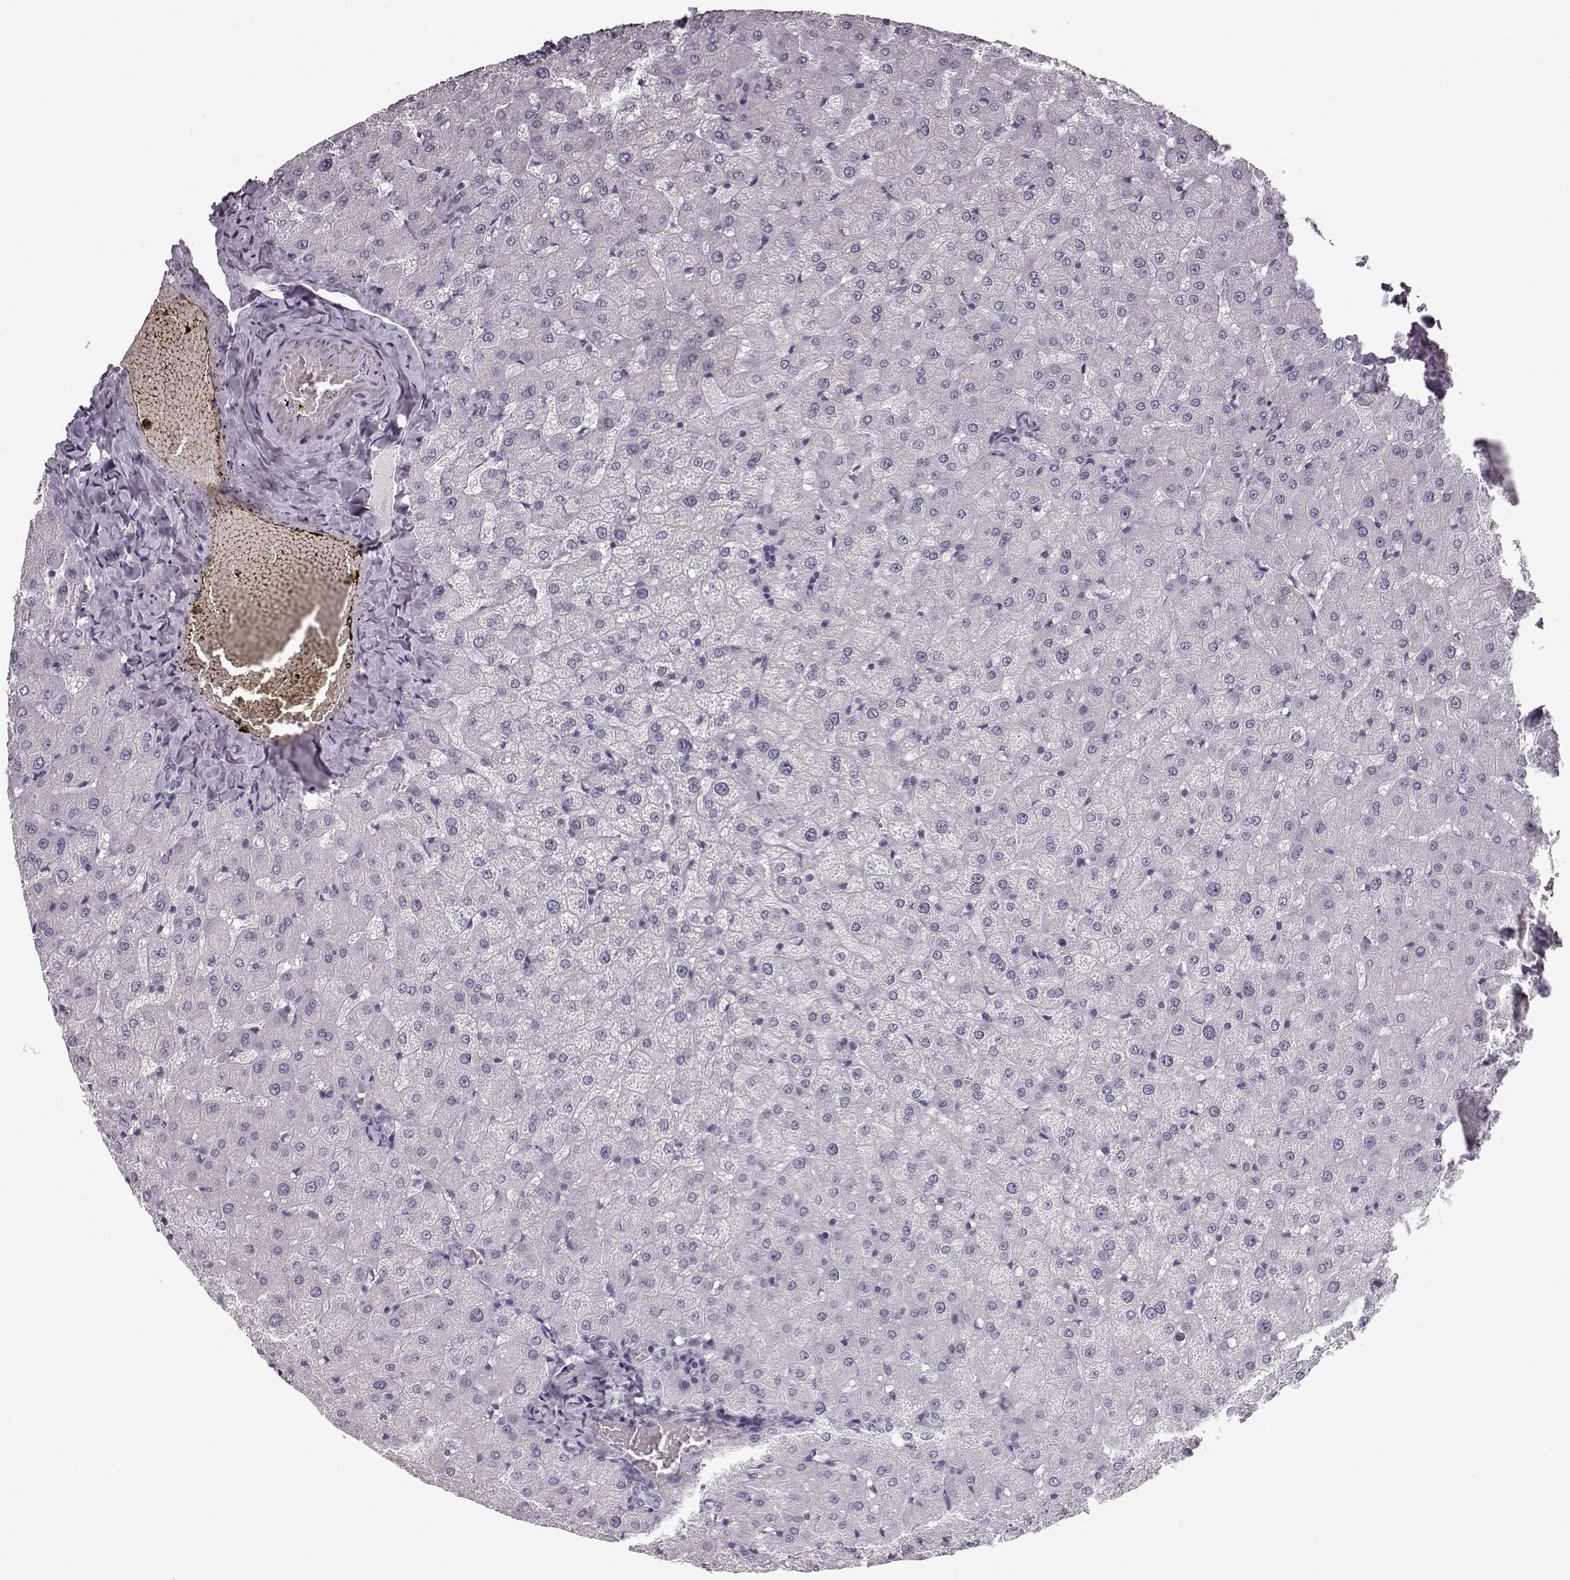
{"staining": {"intensity": "negative", "quantity": "none", "location": "none"}, "tissue": "liver", "cell_type": "Cholangiocytes", "image_type": "normal", "snomed": [{"axis": "morphology", "description": "Normal tissue, NOS"}, {"axis": "topography", "description": "Liver"}], "caption": "Protein analysis of unremarkable liver reveals no significant staining in cholangiocytes. (DAB (3,3'-diaminobenzidine) immunohistochemistry (IHC) visualized using brightfield microscopy, high magnification).", "gene": "SEMG2", "patient": {"sex": "female", "age": 50}}